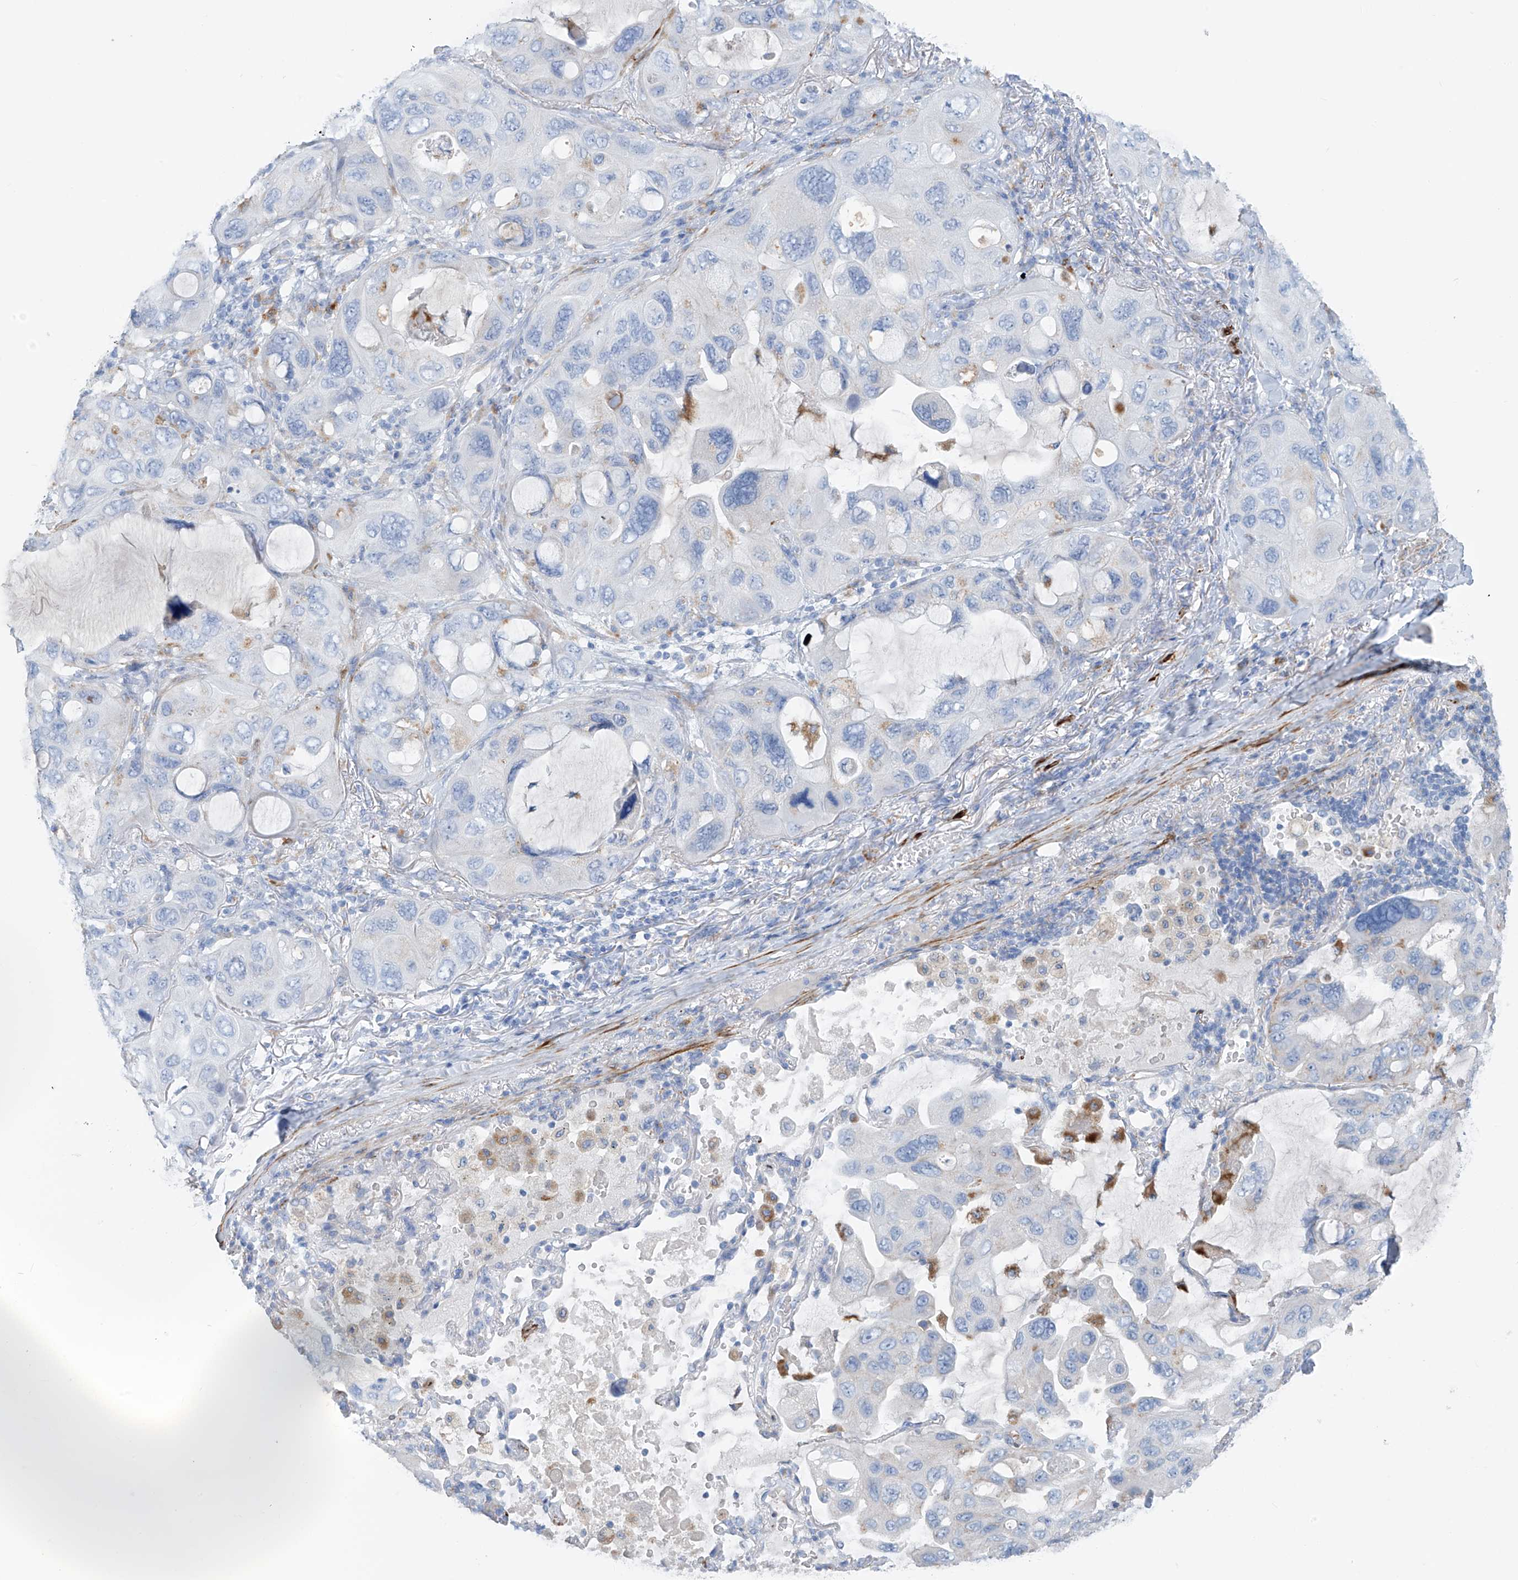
{"staining": {"intensity": "negative", "quantity": "none", "location": "none"}, "tissue": "lung cancer", "cell_type": "Tumor cells", "image_type": "cancer", "snomed": [{"axis": "morphology", "description": "Squamous cell carcinoma, NOS"}, {"axis": "topography", "description": "Lung"}], "caption": "Immunohistochemical staining of human lung cancer exhibits no significant staining in tumor cells. The staining is performed using DAB (3,3'-diaminobenzidine) brown chromogen with nuclei counter-stained in using hematoxylin.", "gene": "GLMP", "patient": {"sex": "female", "age": 73}}